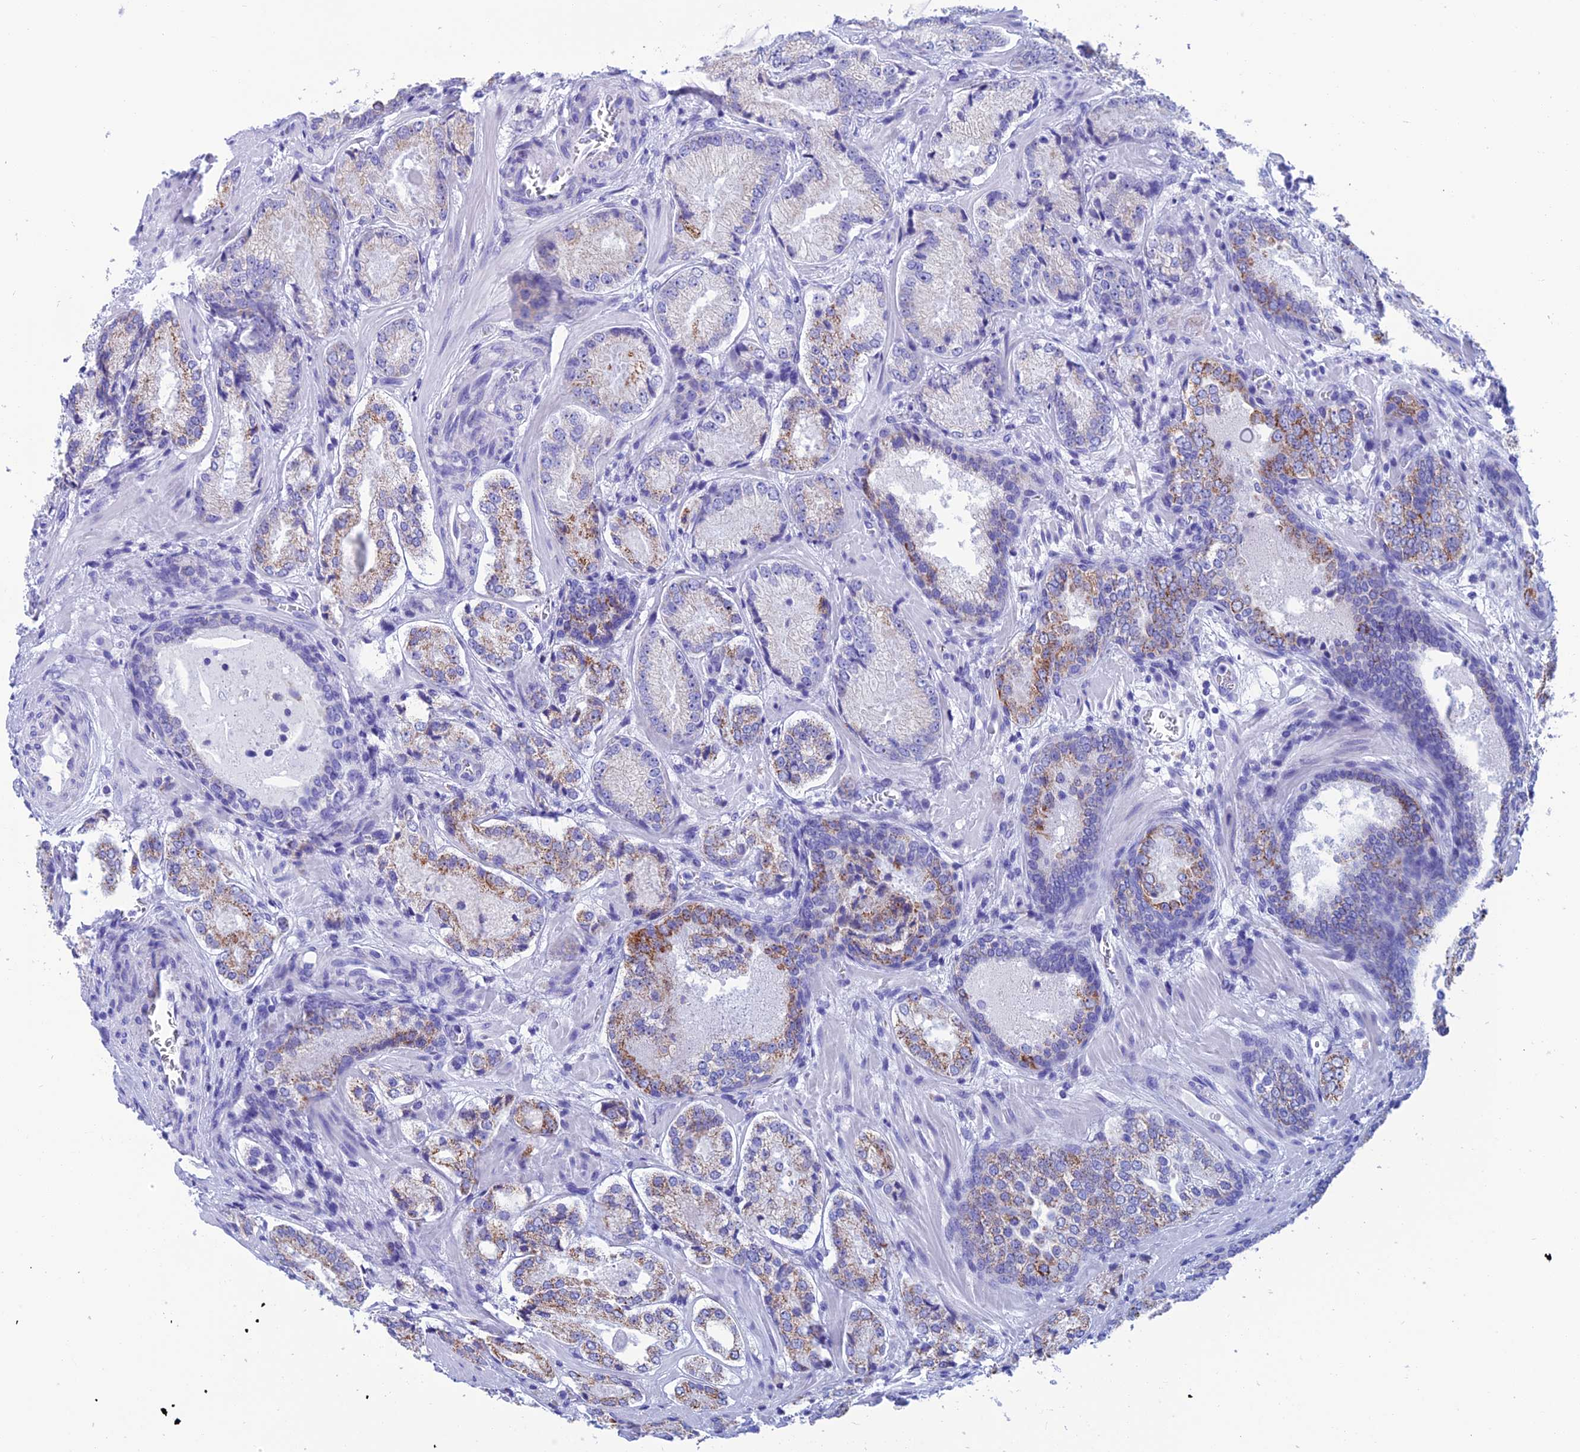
{"staining": {"intensity": "moderate", "quantity": "<25%", "location": "cytoplasmic/membranous"}, "tissue": "prostate cancer", "cell_type": "Tumor cells", "image_type": "cancer", "snomed": [{"axis": "morphology", "description": "Adenocarcinoma, Low grade"}, {"axis": "topography", "description": "Prostate"}], "caption": "Tumor cells show moderate cytoplasmic/membranous positivity in approximately <25% of cells in prostate adenocarcinoma (low-grade).", "gene": "NXPE4", "patient": {"sex": "male", "age": 74}}